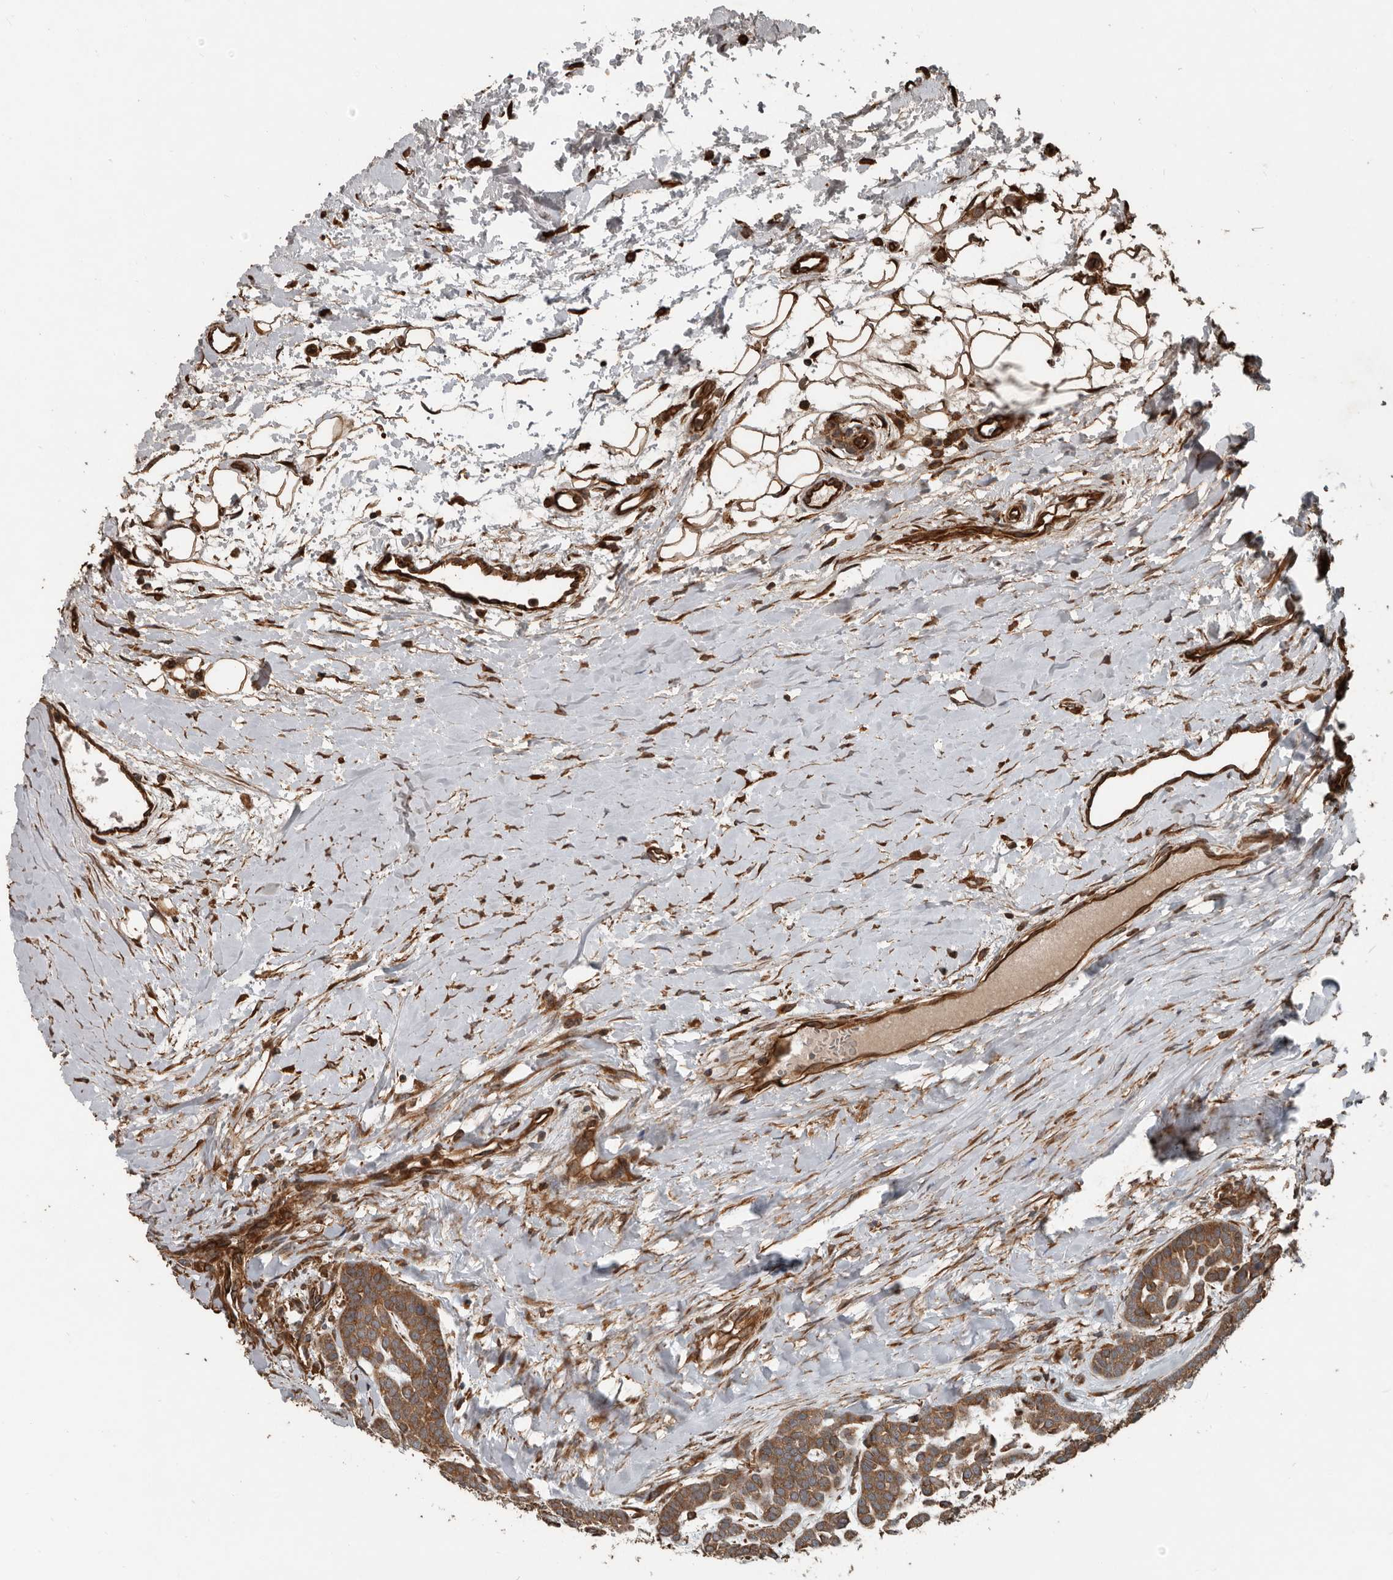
{"staining": {"intensity": "moderate", "quantity": ">75%", "location": "cytoplasmic/membranous"}, "tissue": "head and neck cancer", "cell_type": "Tumor cells", "image_type": "cancer", "snomed": [{"axis": "morphology", "description": "Adenocarcinoma, NOS"}, {"axis": "morphology", "description": "Adenoma, NOS"}, {"axis": "topography", "description": "Head-Neck"}], "caption": "Head and neck cancer (adenoma) tissue exhibits moderate cytoplasmic/membranous staining in approximately >75% of tumor cells", "gene": "YOD1", "patient": {"sex": "female", "age": 55}}